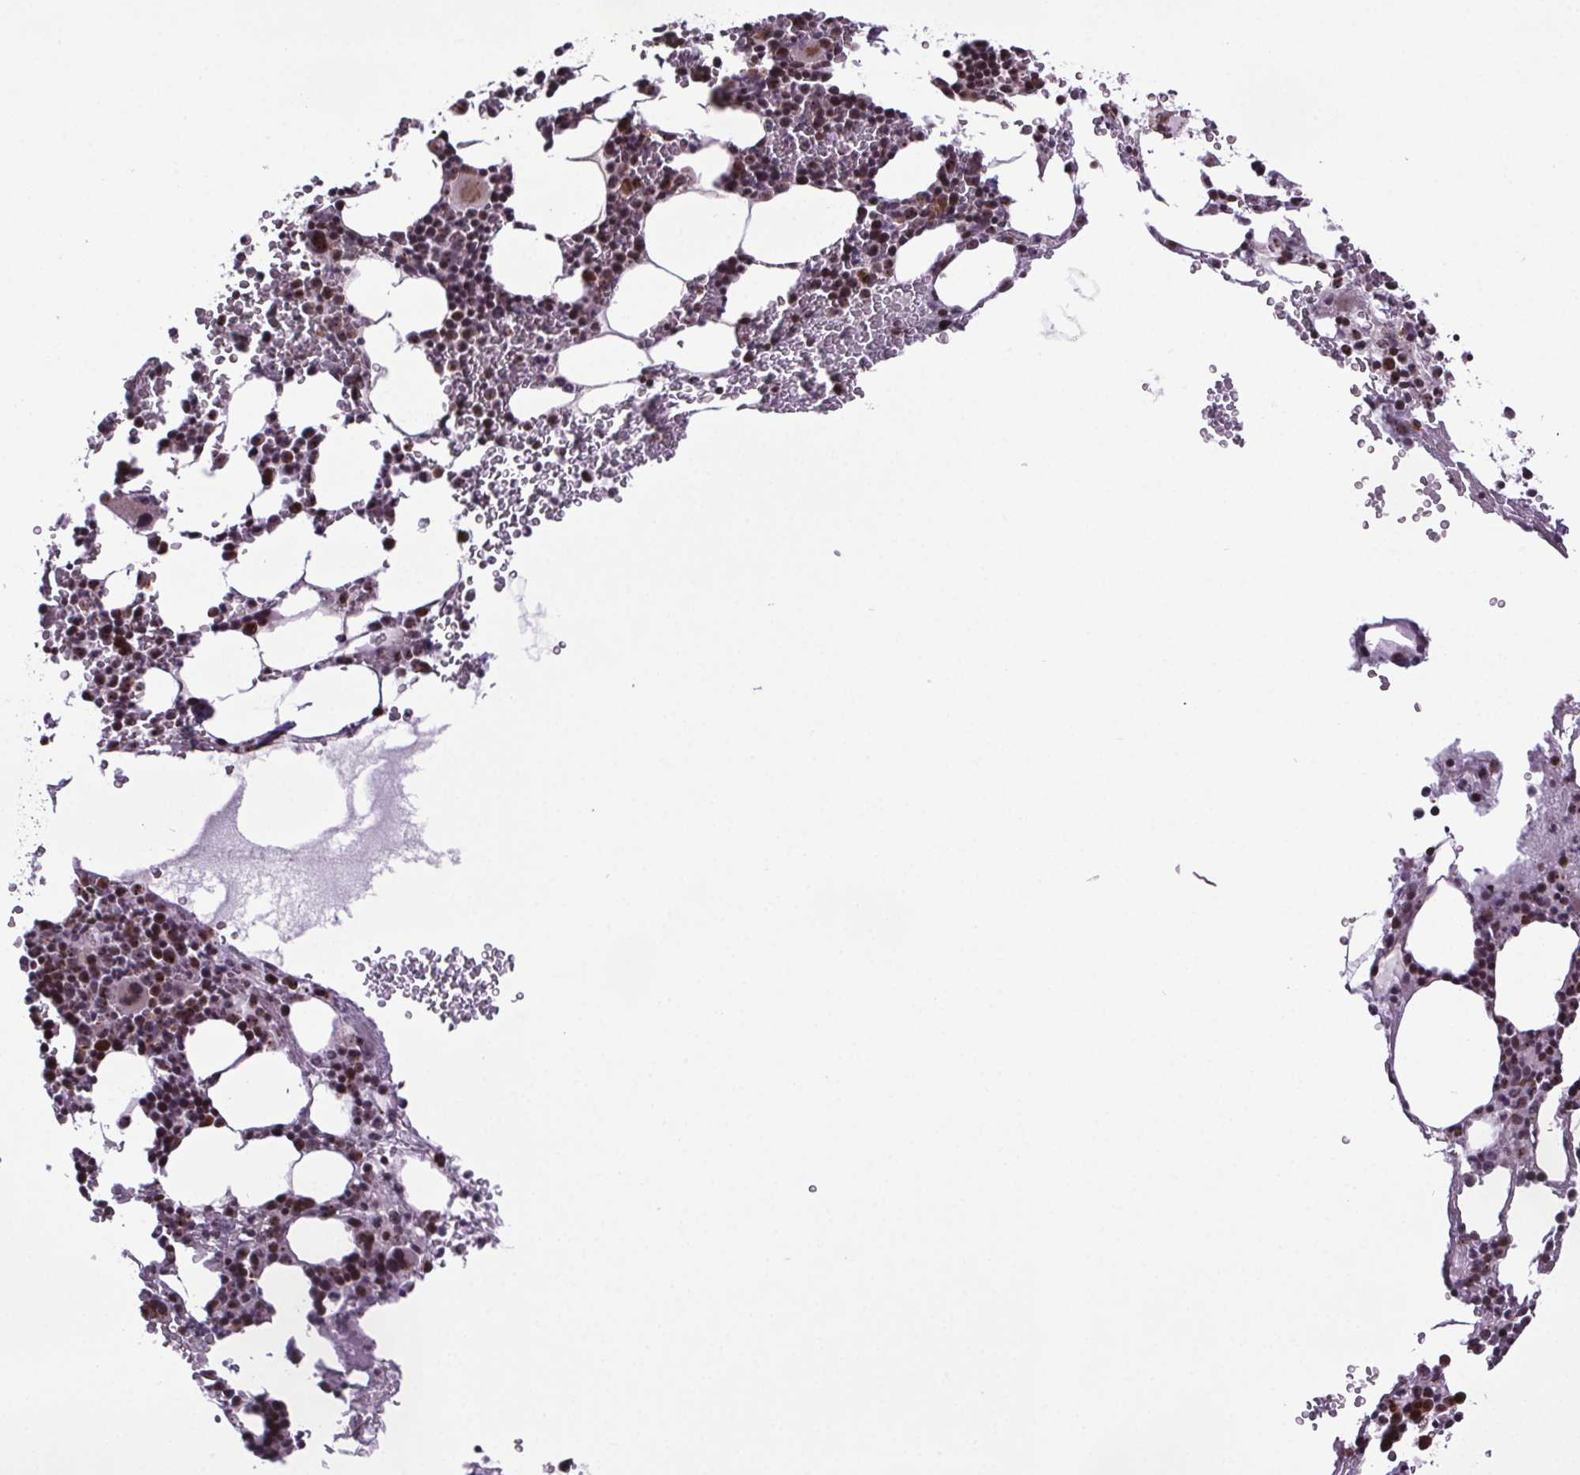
{"staining": {"intensity": "moderate", "quantity": "25%-75%", "location": "nuclear"}, "tissue": "bone marrow", "cell_type": "Hematopoietic cells", "image_type": "normal", "snomed": [{"axis": "morphology", "description": "Normal tissue, NOS"}, {"axis": "topography", "description": "Bone marrow"}], "caption": "DAB immunohistochemical staining of unremarkable bone marrow exhibits moderate nuclear protein staining in approximately 25%-75% of hematopoietic cells.", "gene": "ATMIN", "patient": {"sex": "male", "age": 82}}